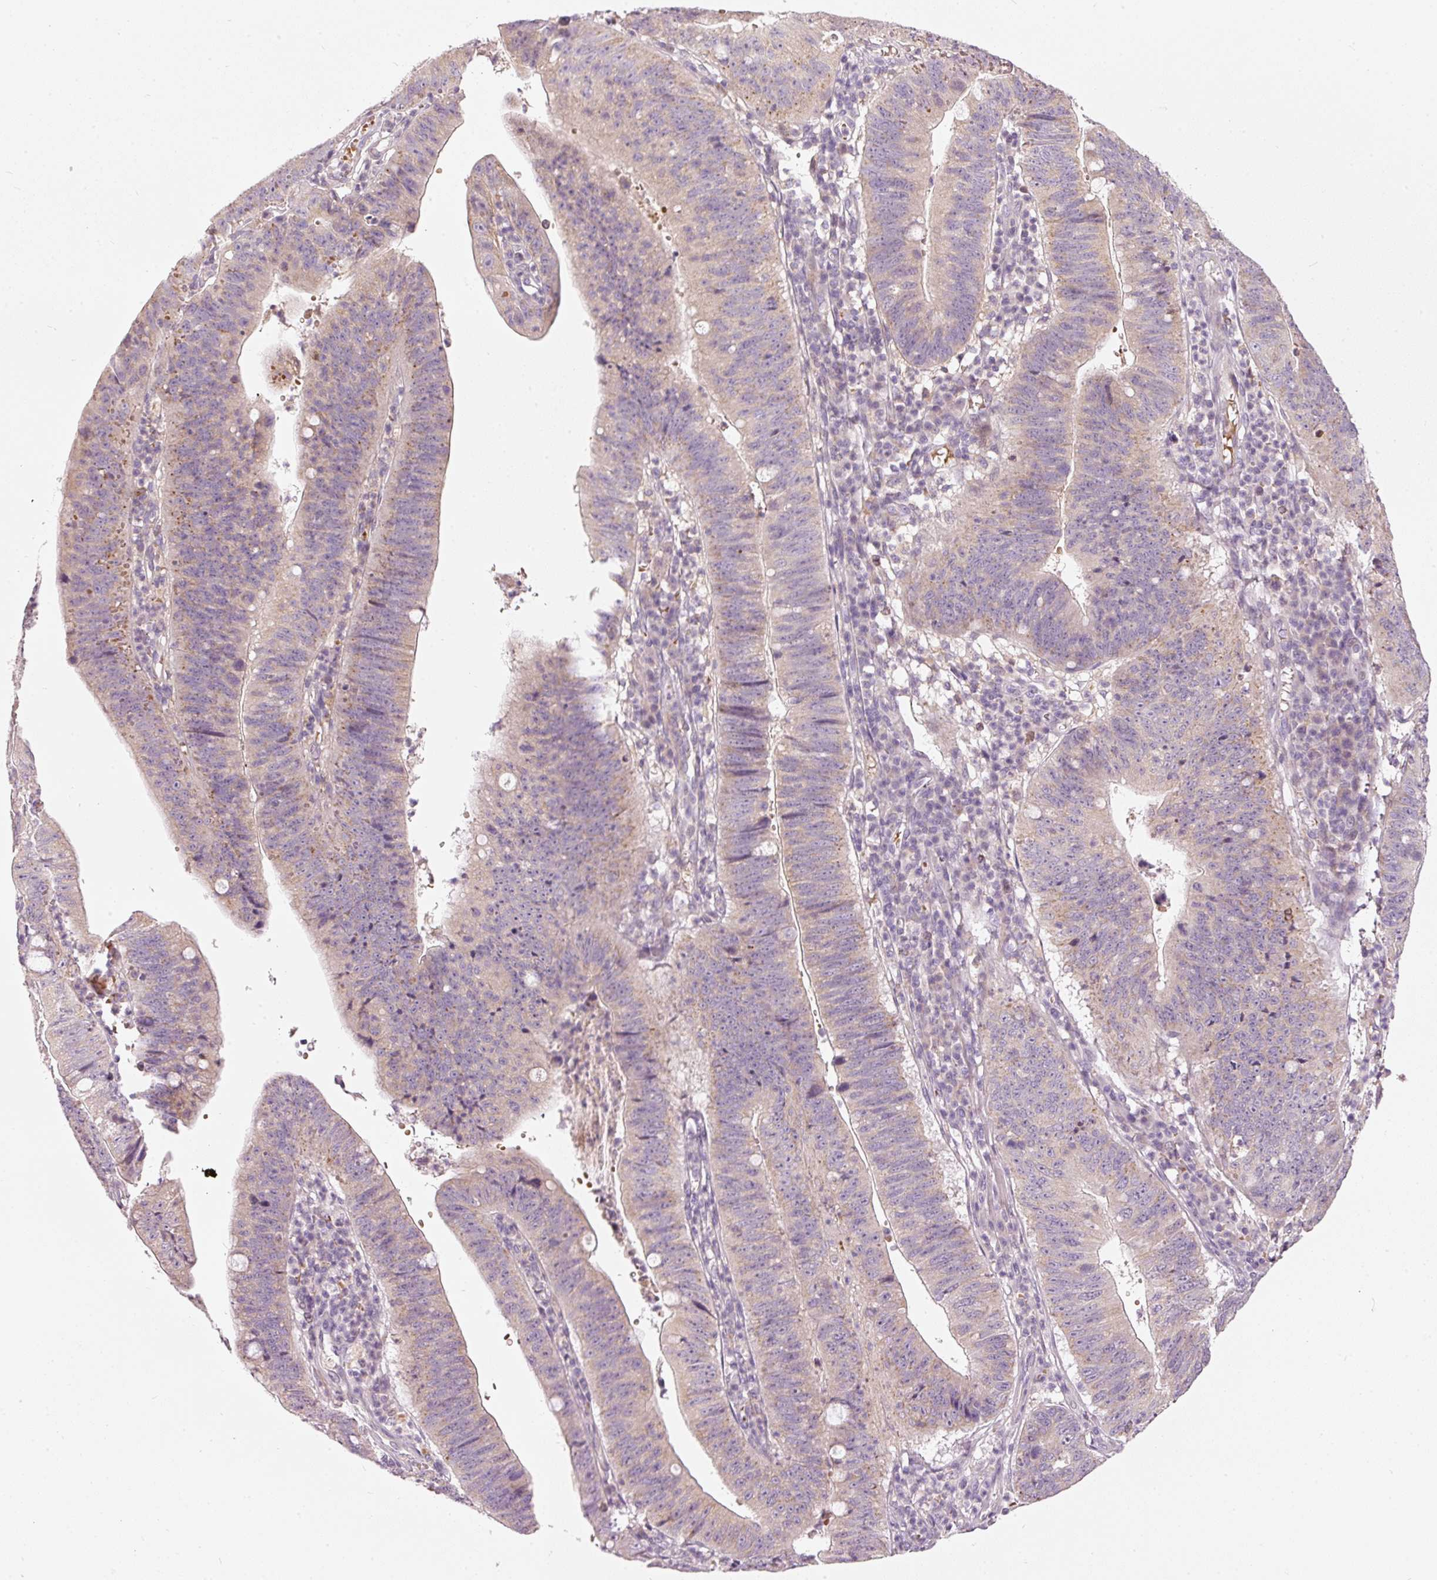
{"staining": {"intensity": "moderate", "quantity": "<25%", "location": "cytoplasmic/membranous"}, "tissue": "stomach cancer", "cell_type": "Tumor cells", "image_type": "cancer", "snomed": [{"axis": "morphology", "description": "Adenocarcinoma, NOS"}, {"axis": "topography", "description": "Stomach"}], "caption": "Tumor cells show low levels of moderate cytoplasmic/membranous expression in approximately <25% of cells in human stomach cancer (adenocarcinoma).", "gene": "KLHL21", "patient": {"sex": "male", "age": 59}}